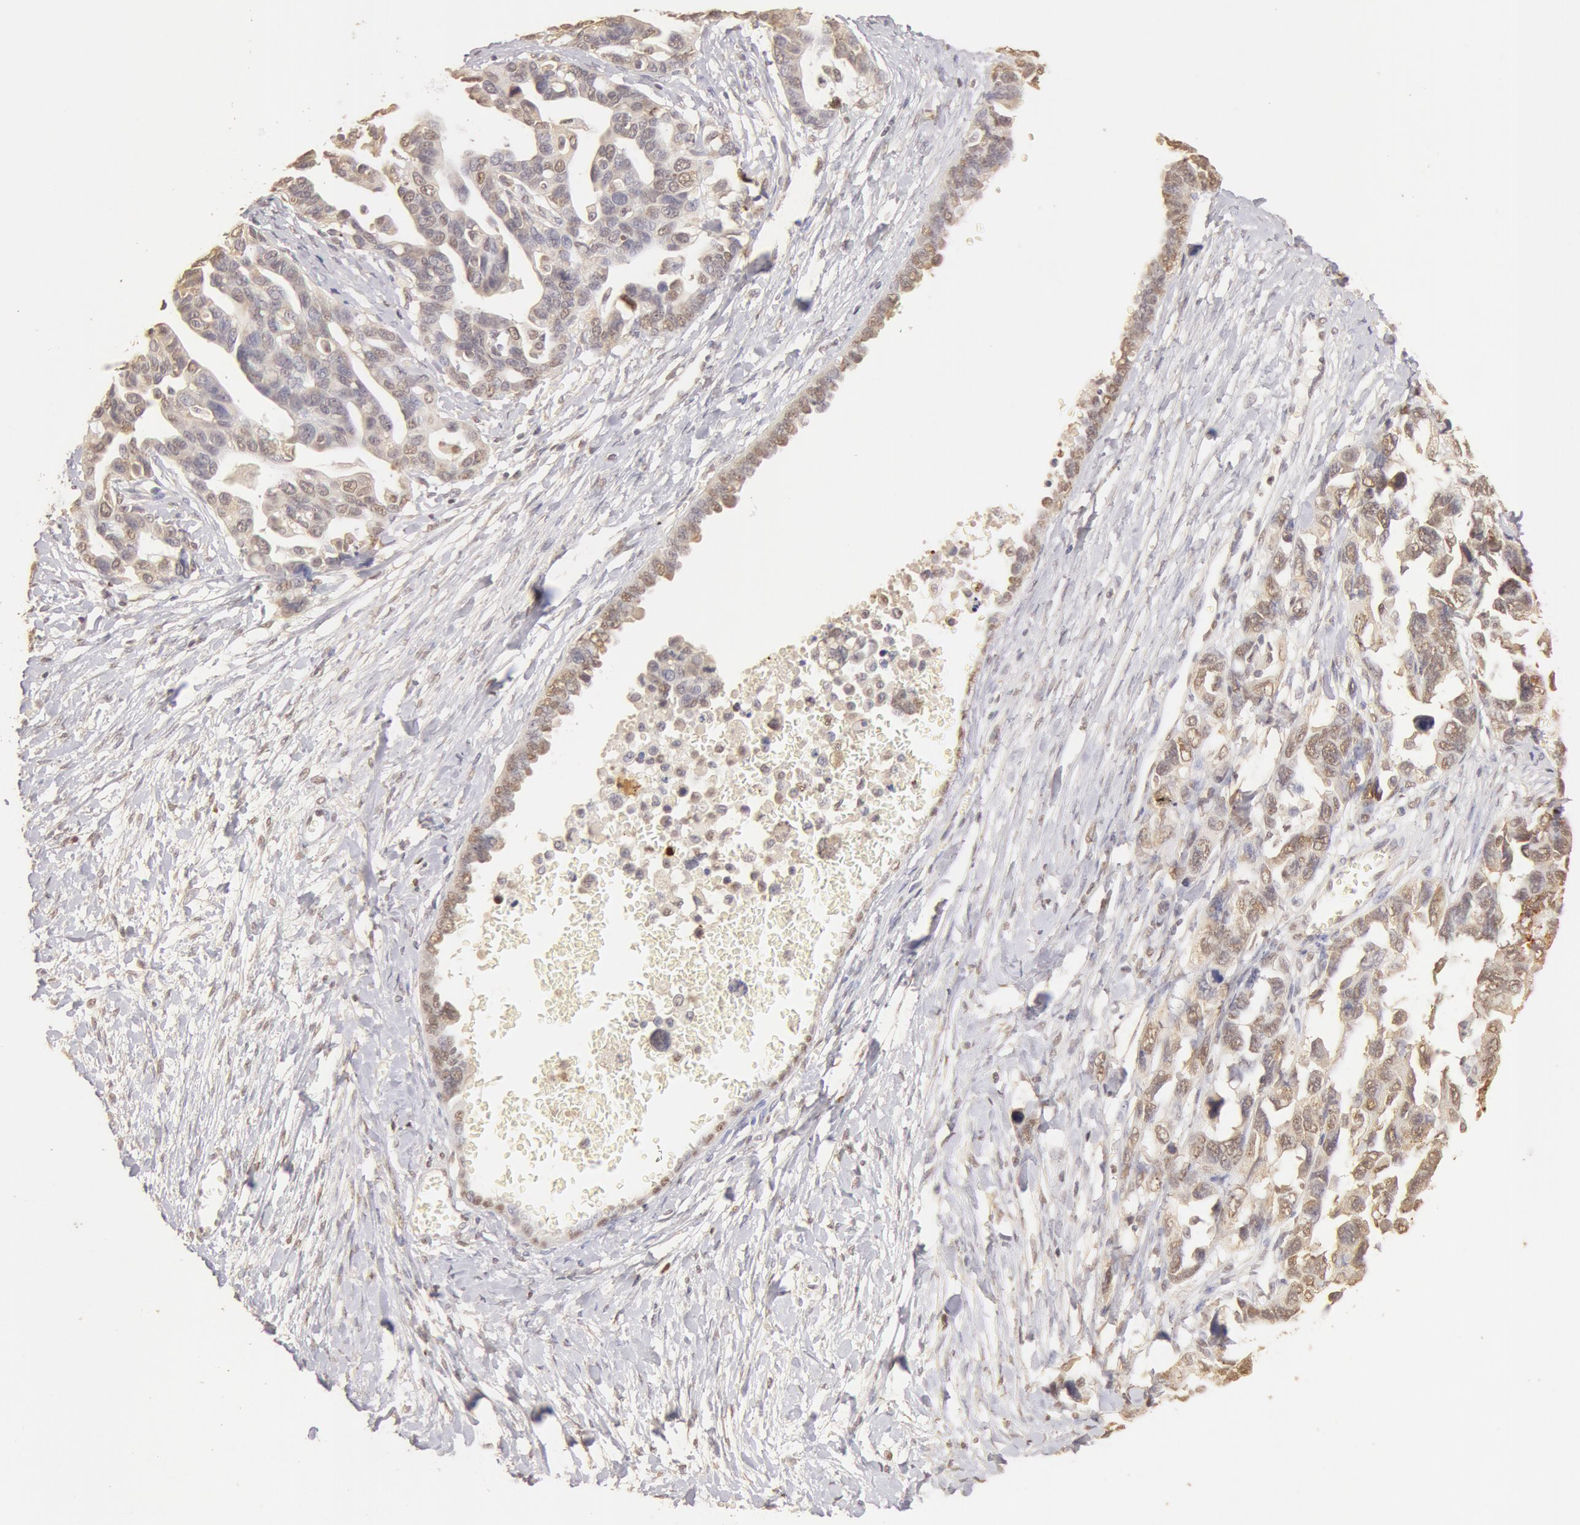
{"staining": {"intensity": "moderate", "quantity": ">75%", "location": "cytoplasmic/membranous,nuclear"}, "tissue": "ovarian cancer", "cell_type": "Tumor cells", "image_type": "cancer", "snomed": [{"axis": "morphology", "description": "Cystadenocarcinoma, serous, NOS"}, {"axis": "topography", "description": "Ovary"}], "caption": "Tumor cells exhibit moderate cytoplasmic/membranous and nuclear positivity in approximately >75% of cells in ovarian cancer. The staining was performed using DAB (3,3'-diaminobenzidine), with brown indicating positive protein expression. Nuclei are stained blue with hematoxylin.", "gene": "SNRNP70", "patient": {"sex": "female", "age": 69}}